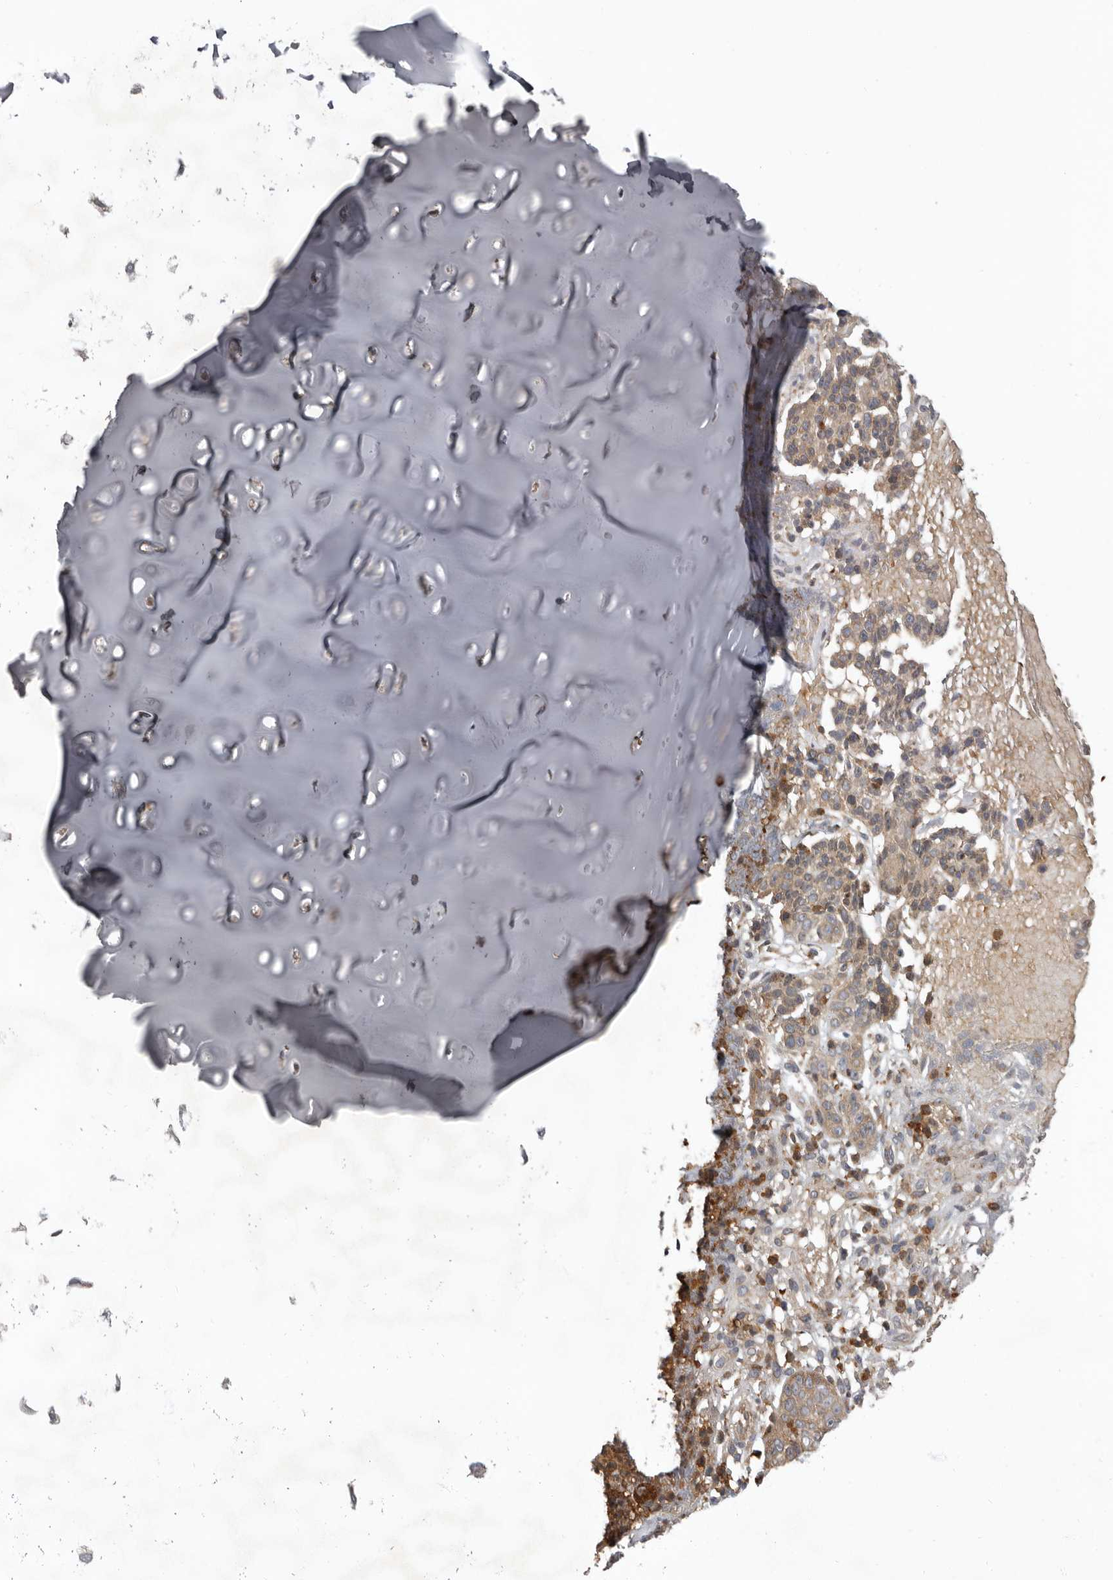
{"staining": {"intensity": "moderate", "quantity": ">75%", "location": "cytoplasmic/membranous"}, "tissue": "adipose tissue", "cell_type": "Adipocytes", "image_type": "normal", "snomed": [{"axis": "morphology", "description": "Normal tissue, NOS"}, {"axis": "morphology", "description": "Basal cell carcinoma"}, {"axis": "topography", "description": "Cartilage tissue"}, {"axis": "topography", "description": "Nasopharynx"}, {"axis": "topography", "description": "Oral tissue"}], "caption": "Immunohistochemical staining of unremarkable adipose tissue shows moderate cytoplasmic/membranous protein expression in approximately >75% of adipocytes. The protein is stained brown, and the nuclei are stained in blue (DAB (3,3'-diaminobenzidine) IHC with brightfield microscopy, high magnification).", "gene": "FGFR4", "patient": {"sex": "female", "age": 77}}